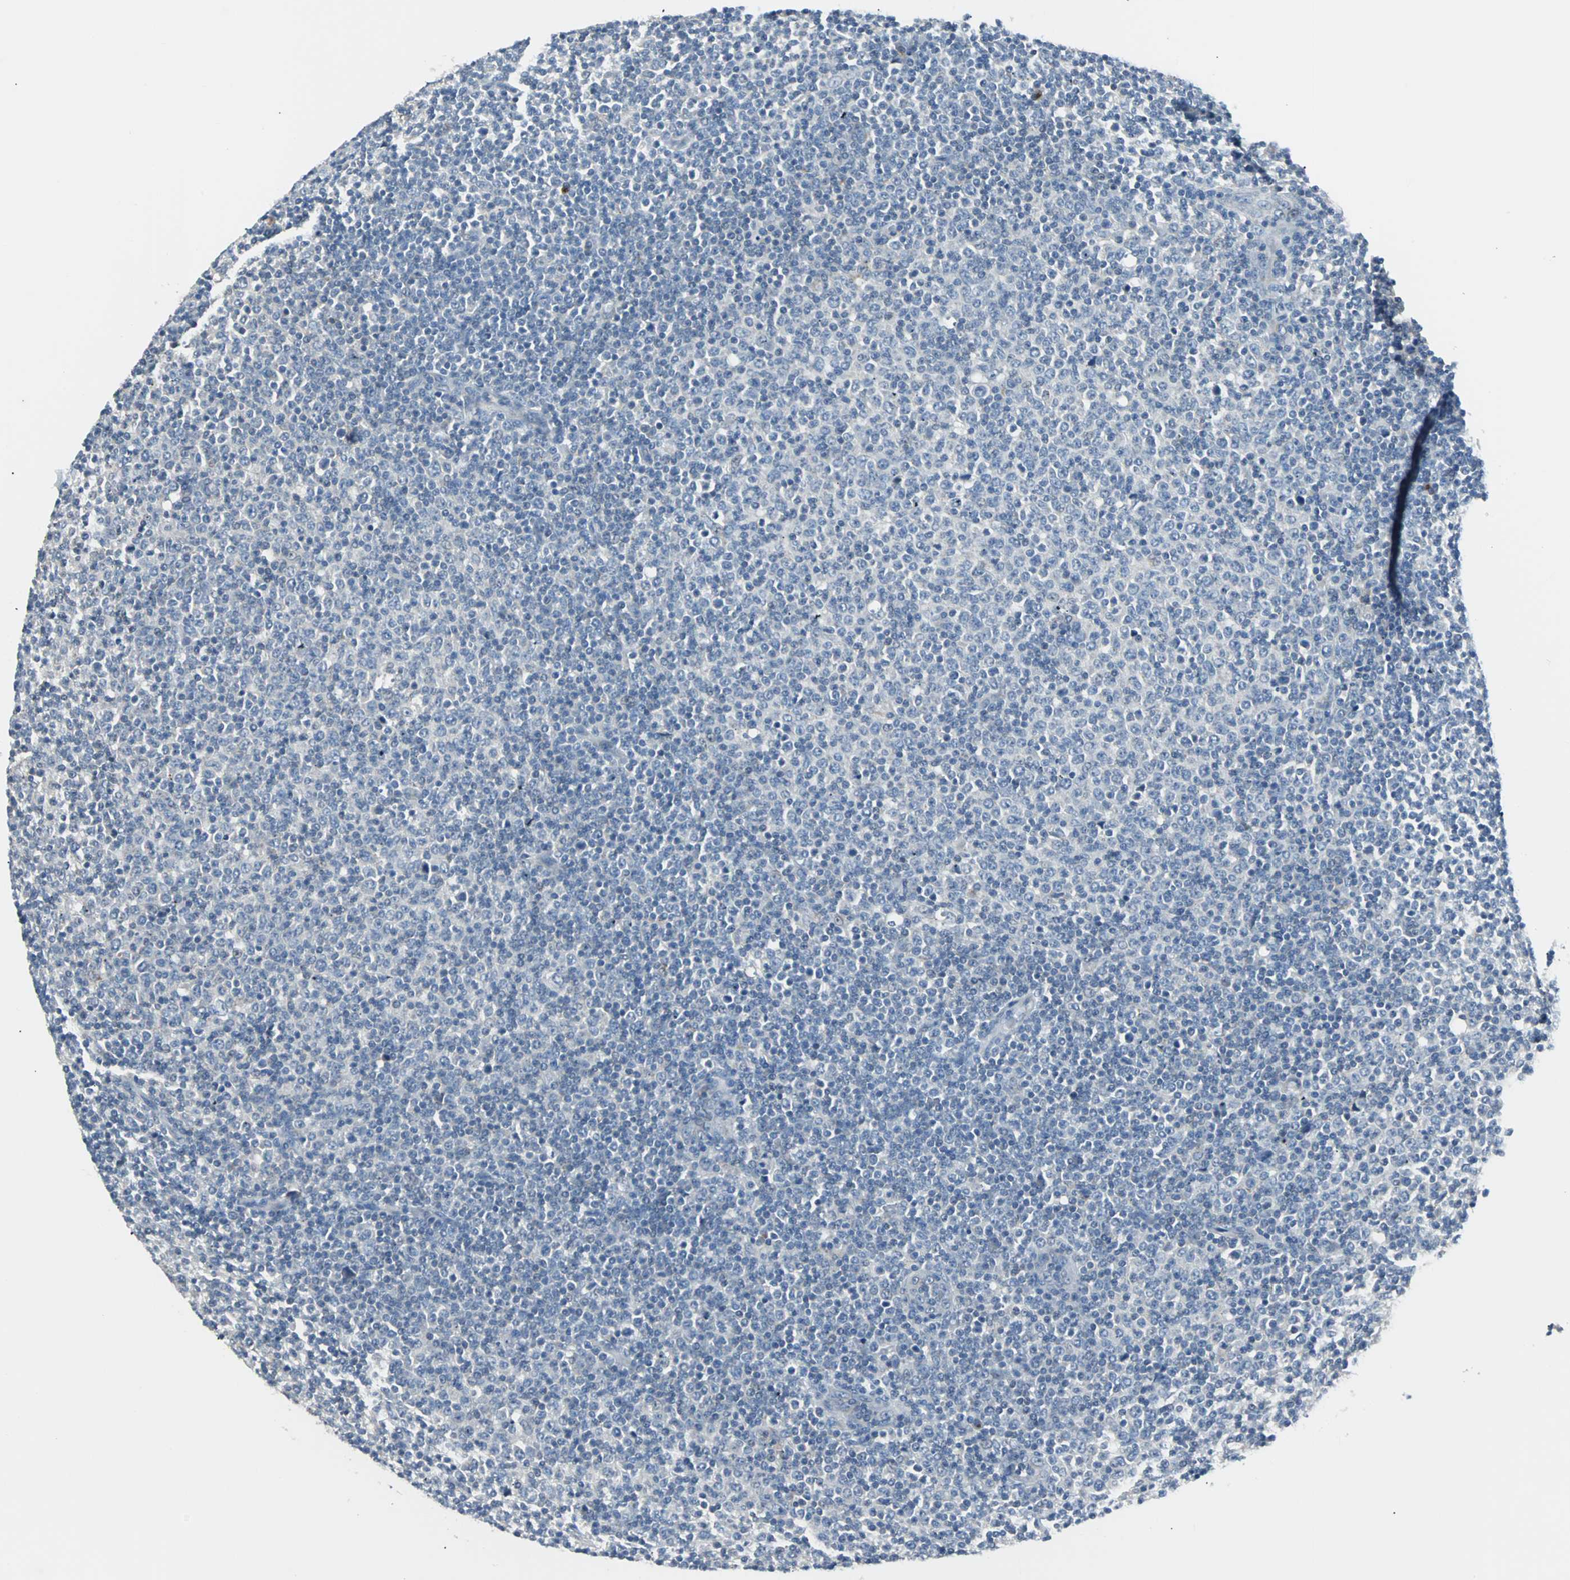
{"staining": {"intensity": "negative", "quantity": "none", "location": "none"}, "tissue": "lymphoma", "cell_type": "Tumor cells", "image_type": "cancer", "snomed": [{"axis": "morphology", "description": "Malignant lymphoma, non-Hodgkin's type, Low grade"}, {"axis": "topography", "description": "Lymph node"}], "caption": "DAB immunohistochemical staining of human low-grade malignant lymphoma, non-Hodgkin's type shows no significant positivity in tumor cells.", "gene": "SOX30", "patient": {"sex": "male", "age": 70}}